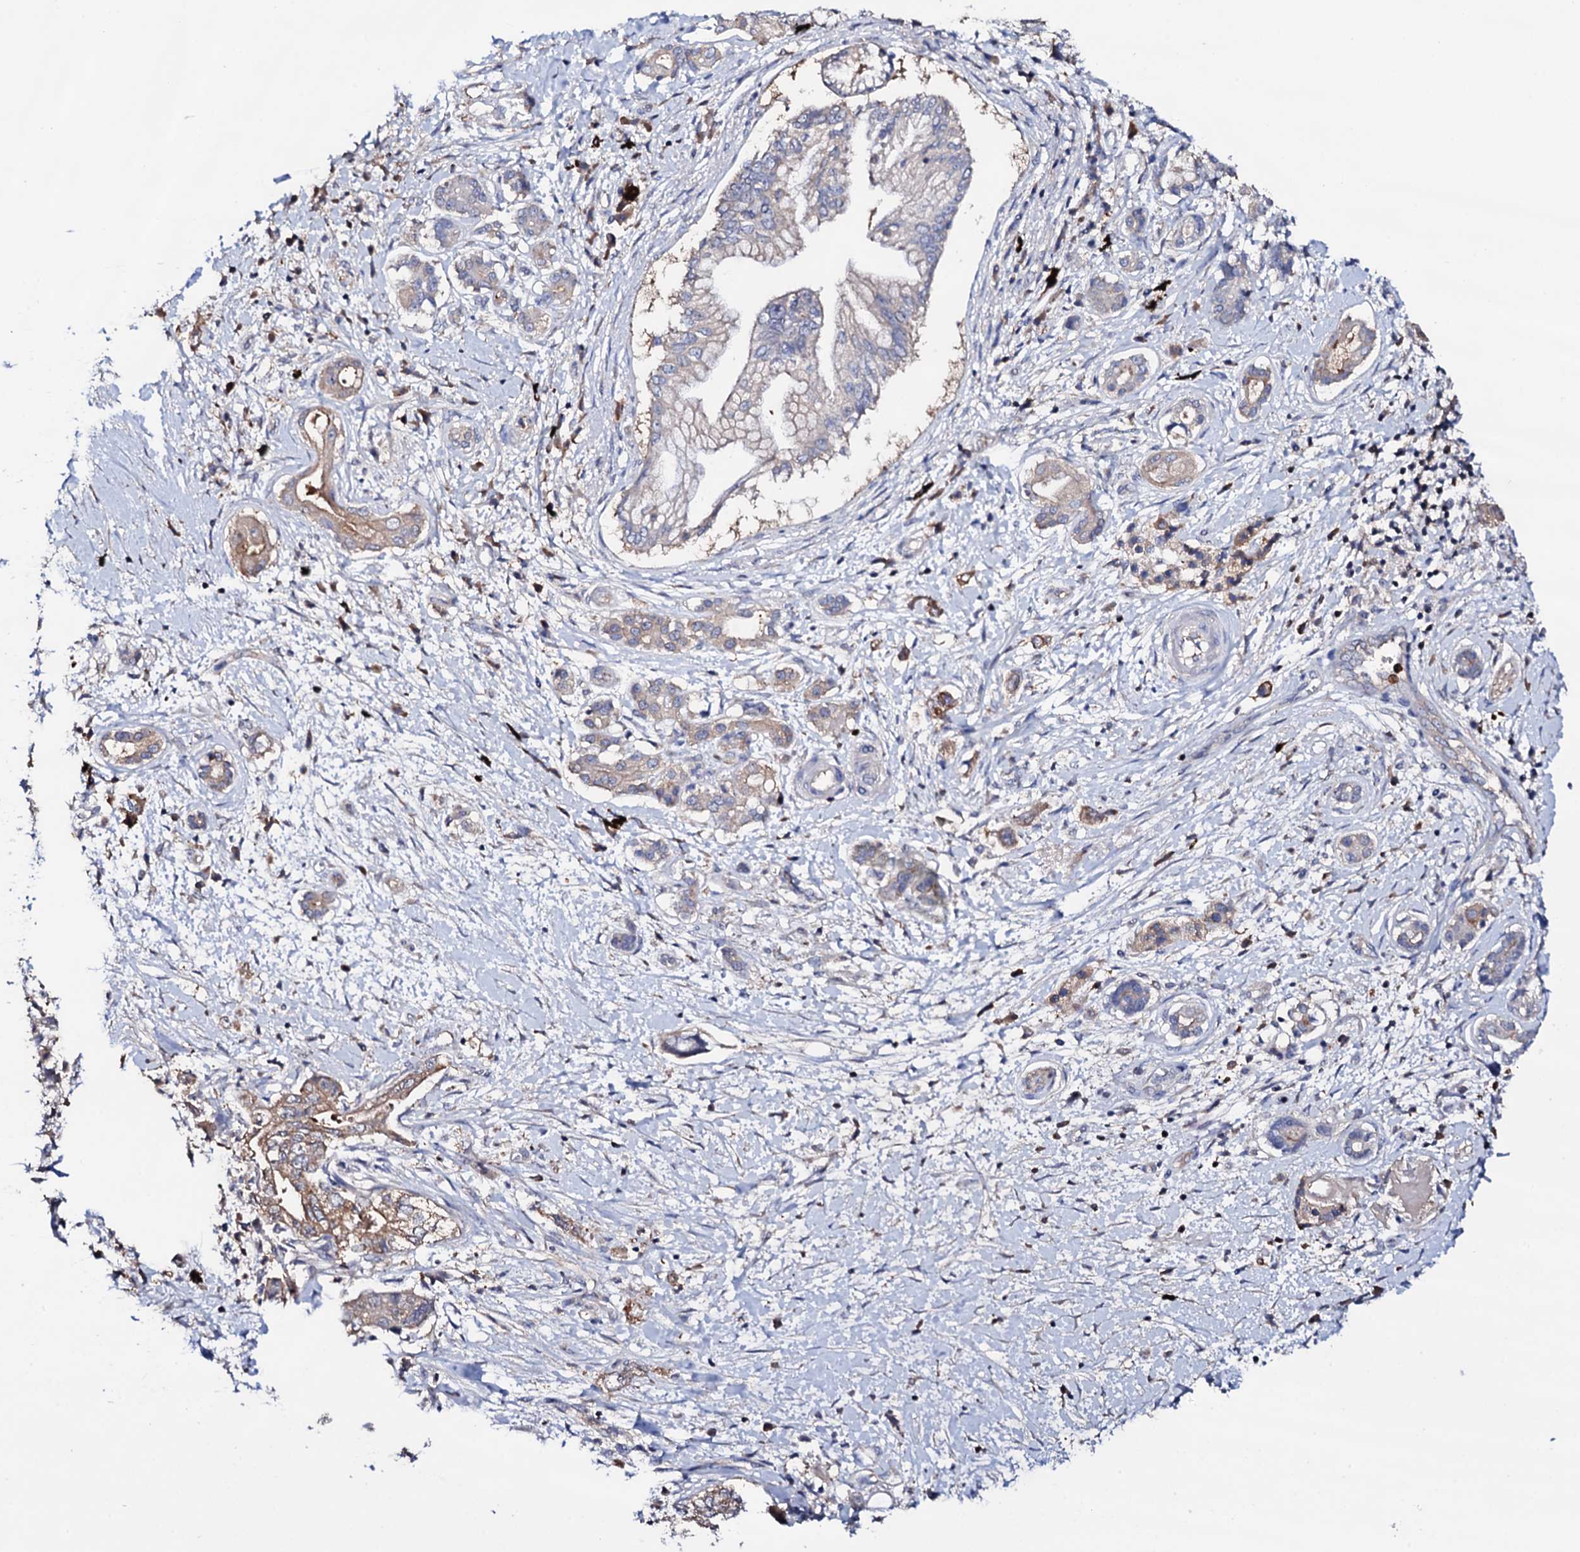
{"staining": {"intensity": "weak", "quantity": "25%-75%", "location": "cytoplasmic/membranous"}, "tissue": "pancreatic cancer", "cell_type": "Tumor cells", "image_type": "cancer", "snomed": [{"axis": "morphology", "description": "Adenocarcinoma, NOS"}, {"axis": "topography", "description": "Pancreas"}], "caption": "The photomicrograph demonstrates immunohistochemical staining of adenocarcinoma (pancreatic). There is weak cytoplasmic/membranous expression is seen in about 25%-75% of tumor cells.", "gene": "TCAF2", "patient": {"sex": "female", "age": 73}}